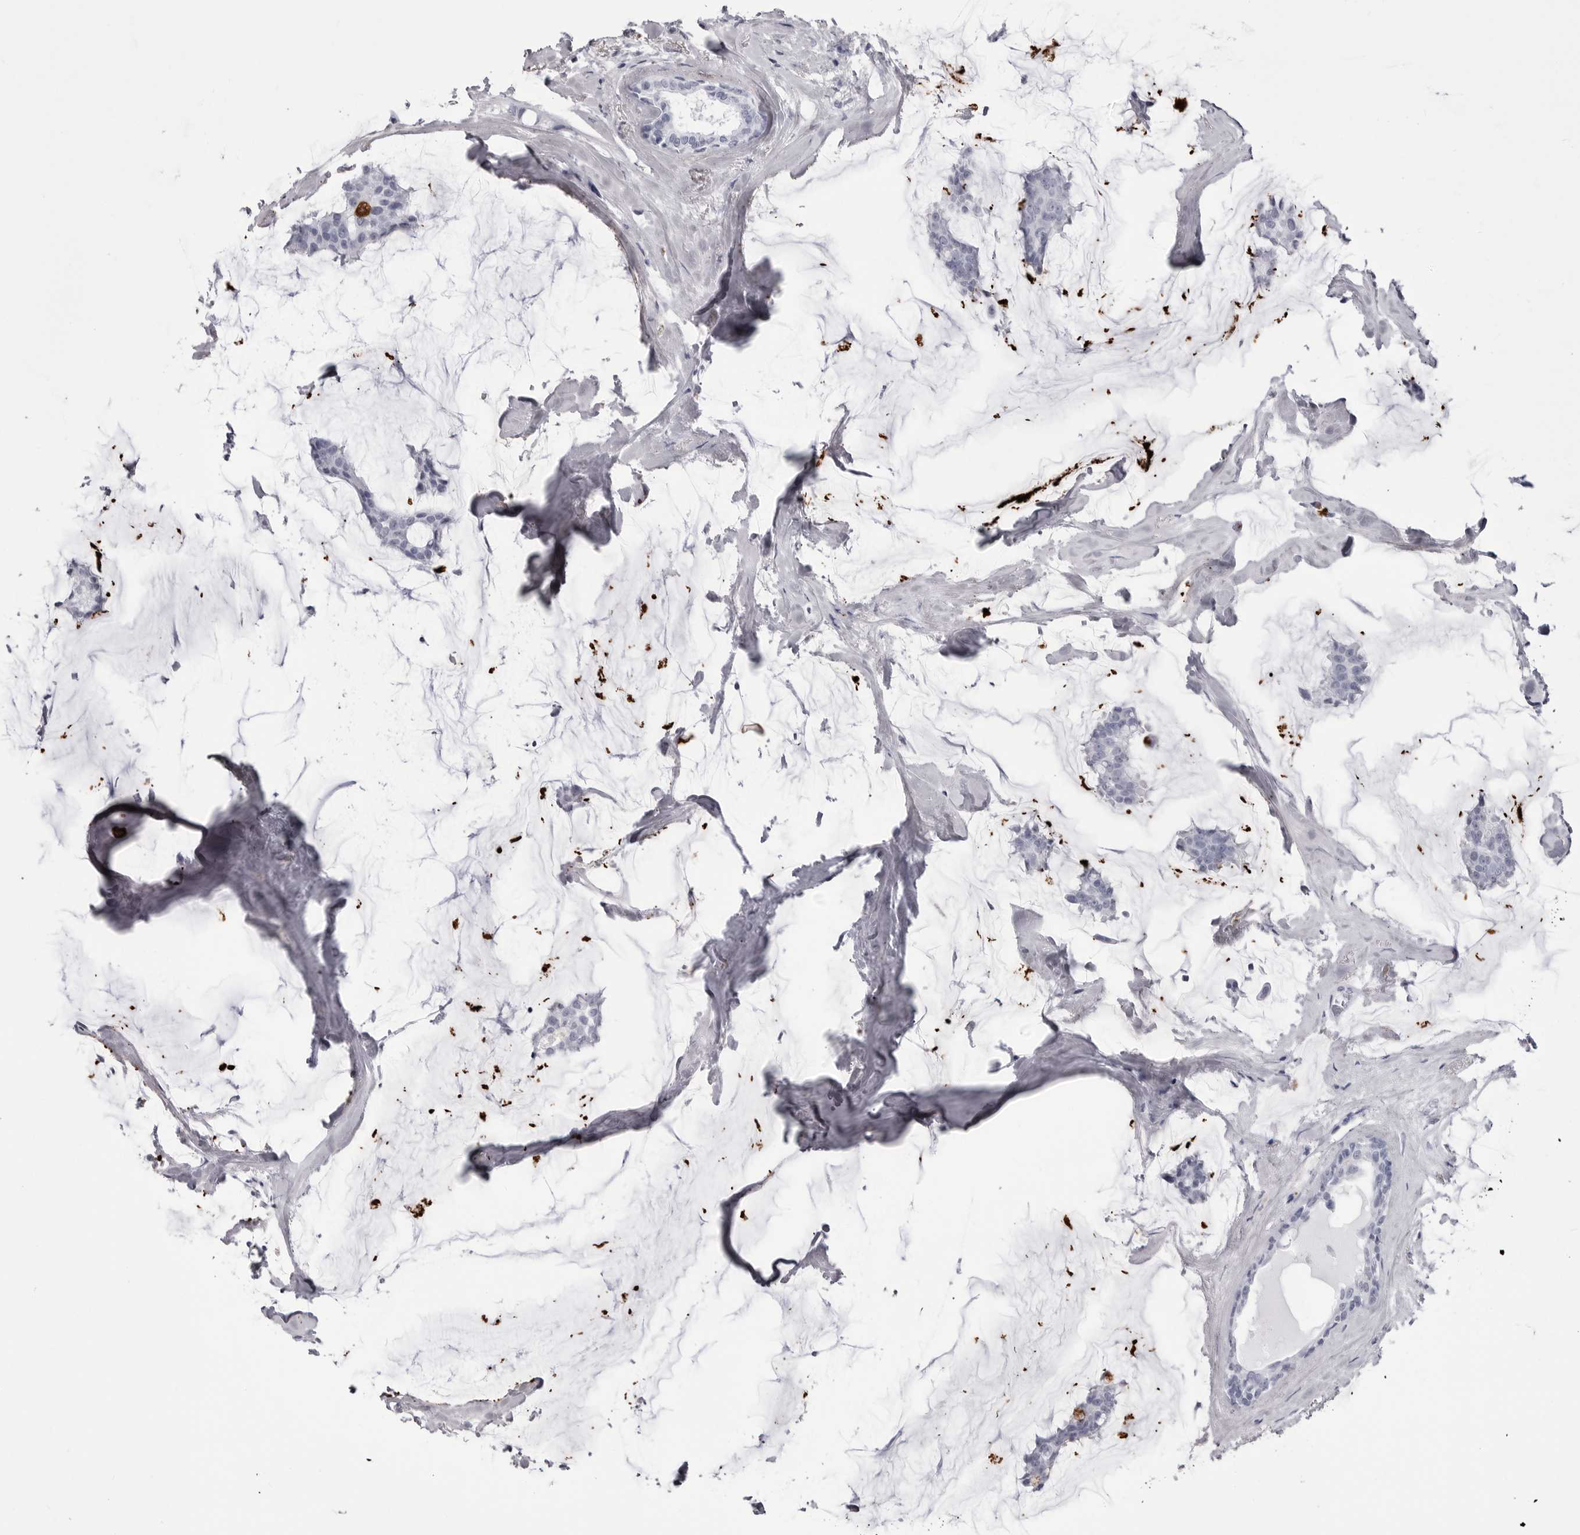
{"staining": {"intensity": "negative", "quantity": "none", "location": "none"}, "tissue": "breast cancer", "cell_type": "Tumor cells", "image_type": "cancer", "snomed": [{"axis": "morphology", "description": "Duct carcinoma"}, {"axis": "topography", "description": "Breast"}], "caption": "Tumor cells show no significant positivity in breast invasive ductal carcinoma.", "gene": "COL26A1", "patient": {"sex": "female", "age": 93}}